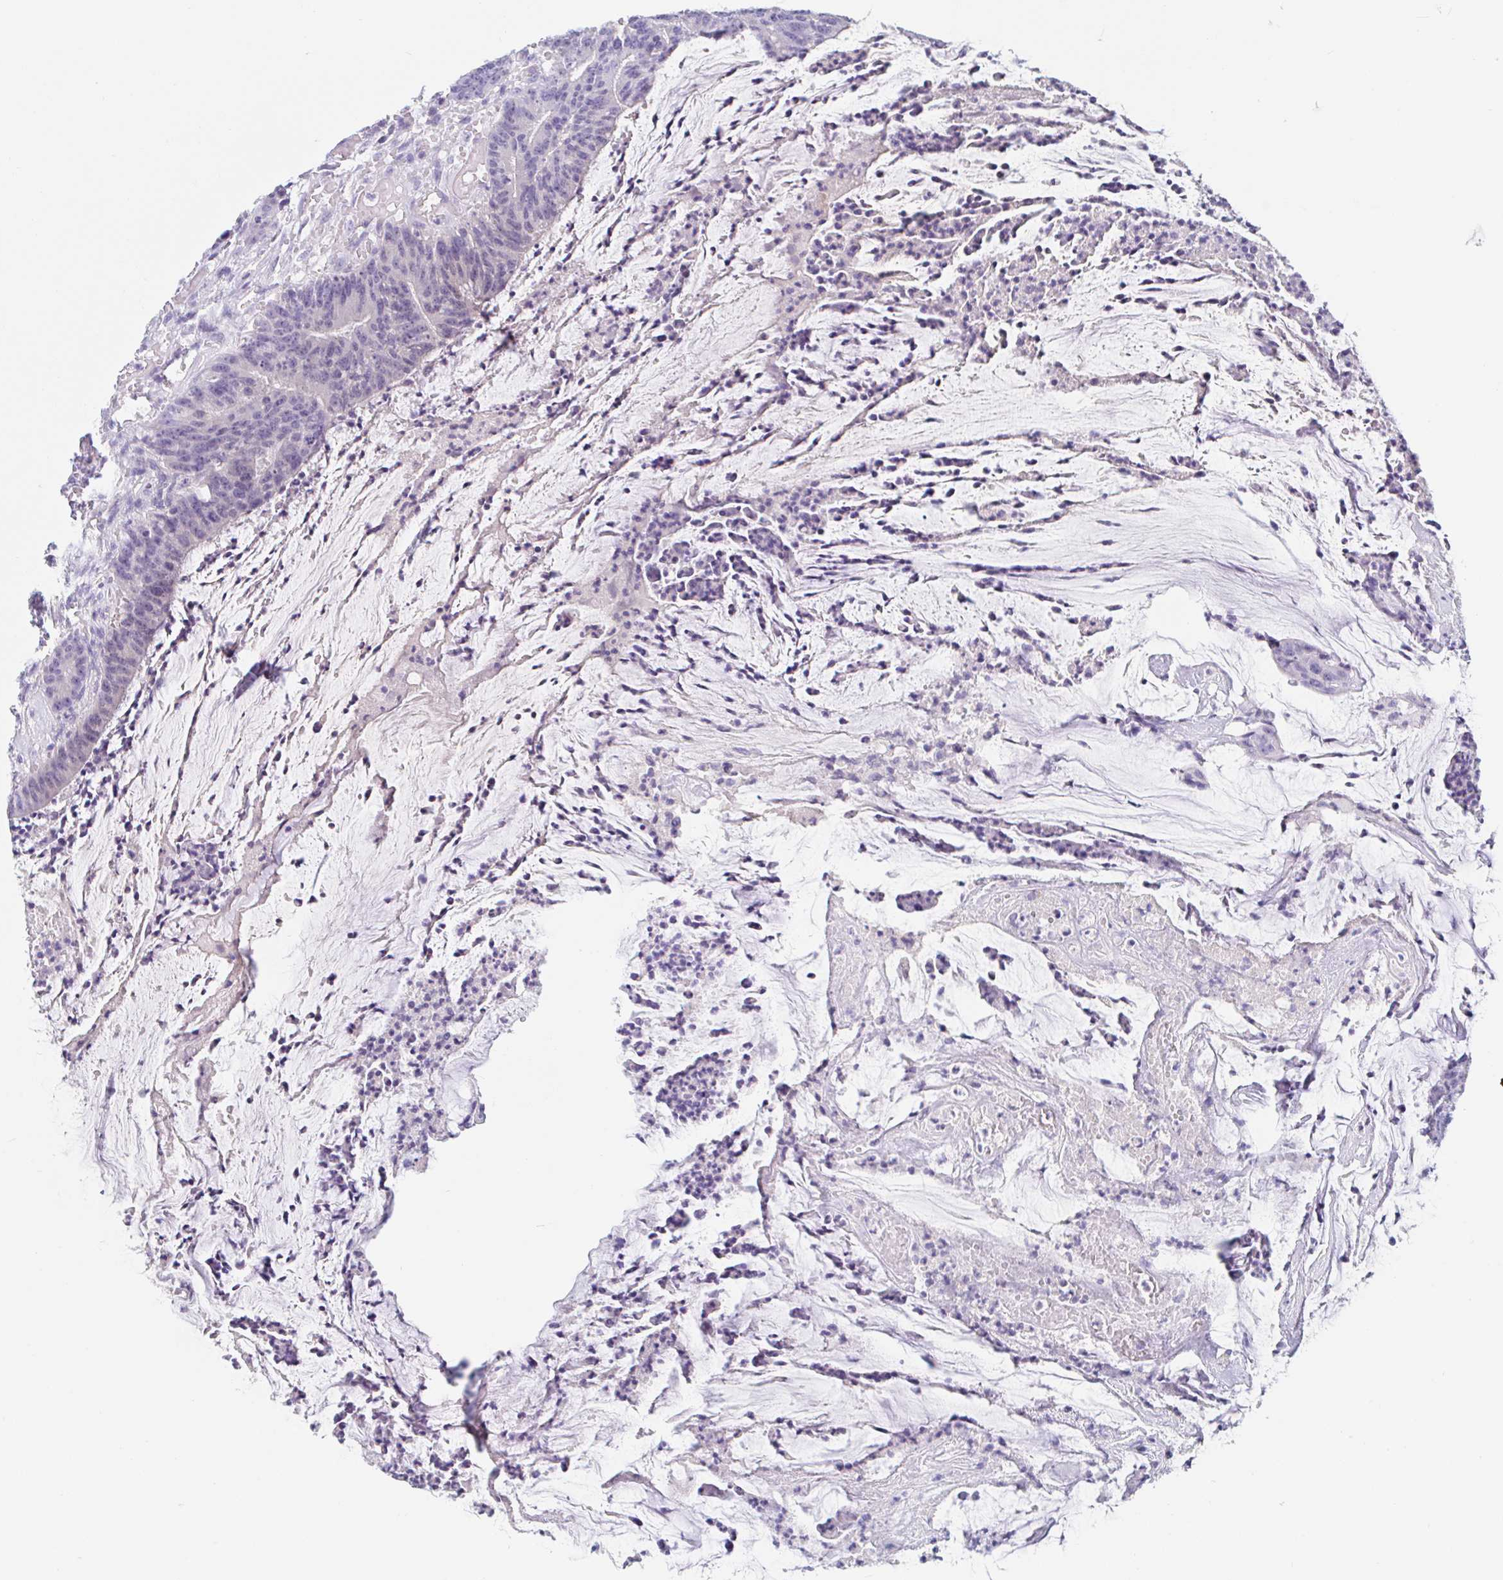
{"staining": {"intensity": "negative", "quantity": "none", "location": "none"}, "tissue": "colorectal cancer", "cell_type": "Tumor cells", "image_type": "cancer", "snomed": [{"axis": "morphology", "description": "Adenocarcinoma, NOS"}, {"axis": "topography", "description": "Colon"}], "caption": "This is an IHC image of colorectal adenocarcinoma. There is no positivity in tumor cells.", "gene": "TEX44", "patient": {"sex": "female", "age": 78}}